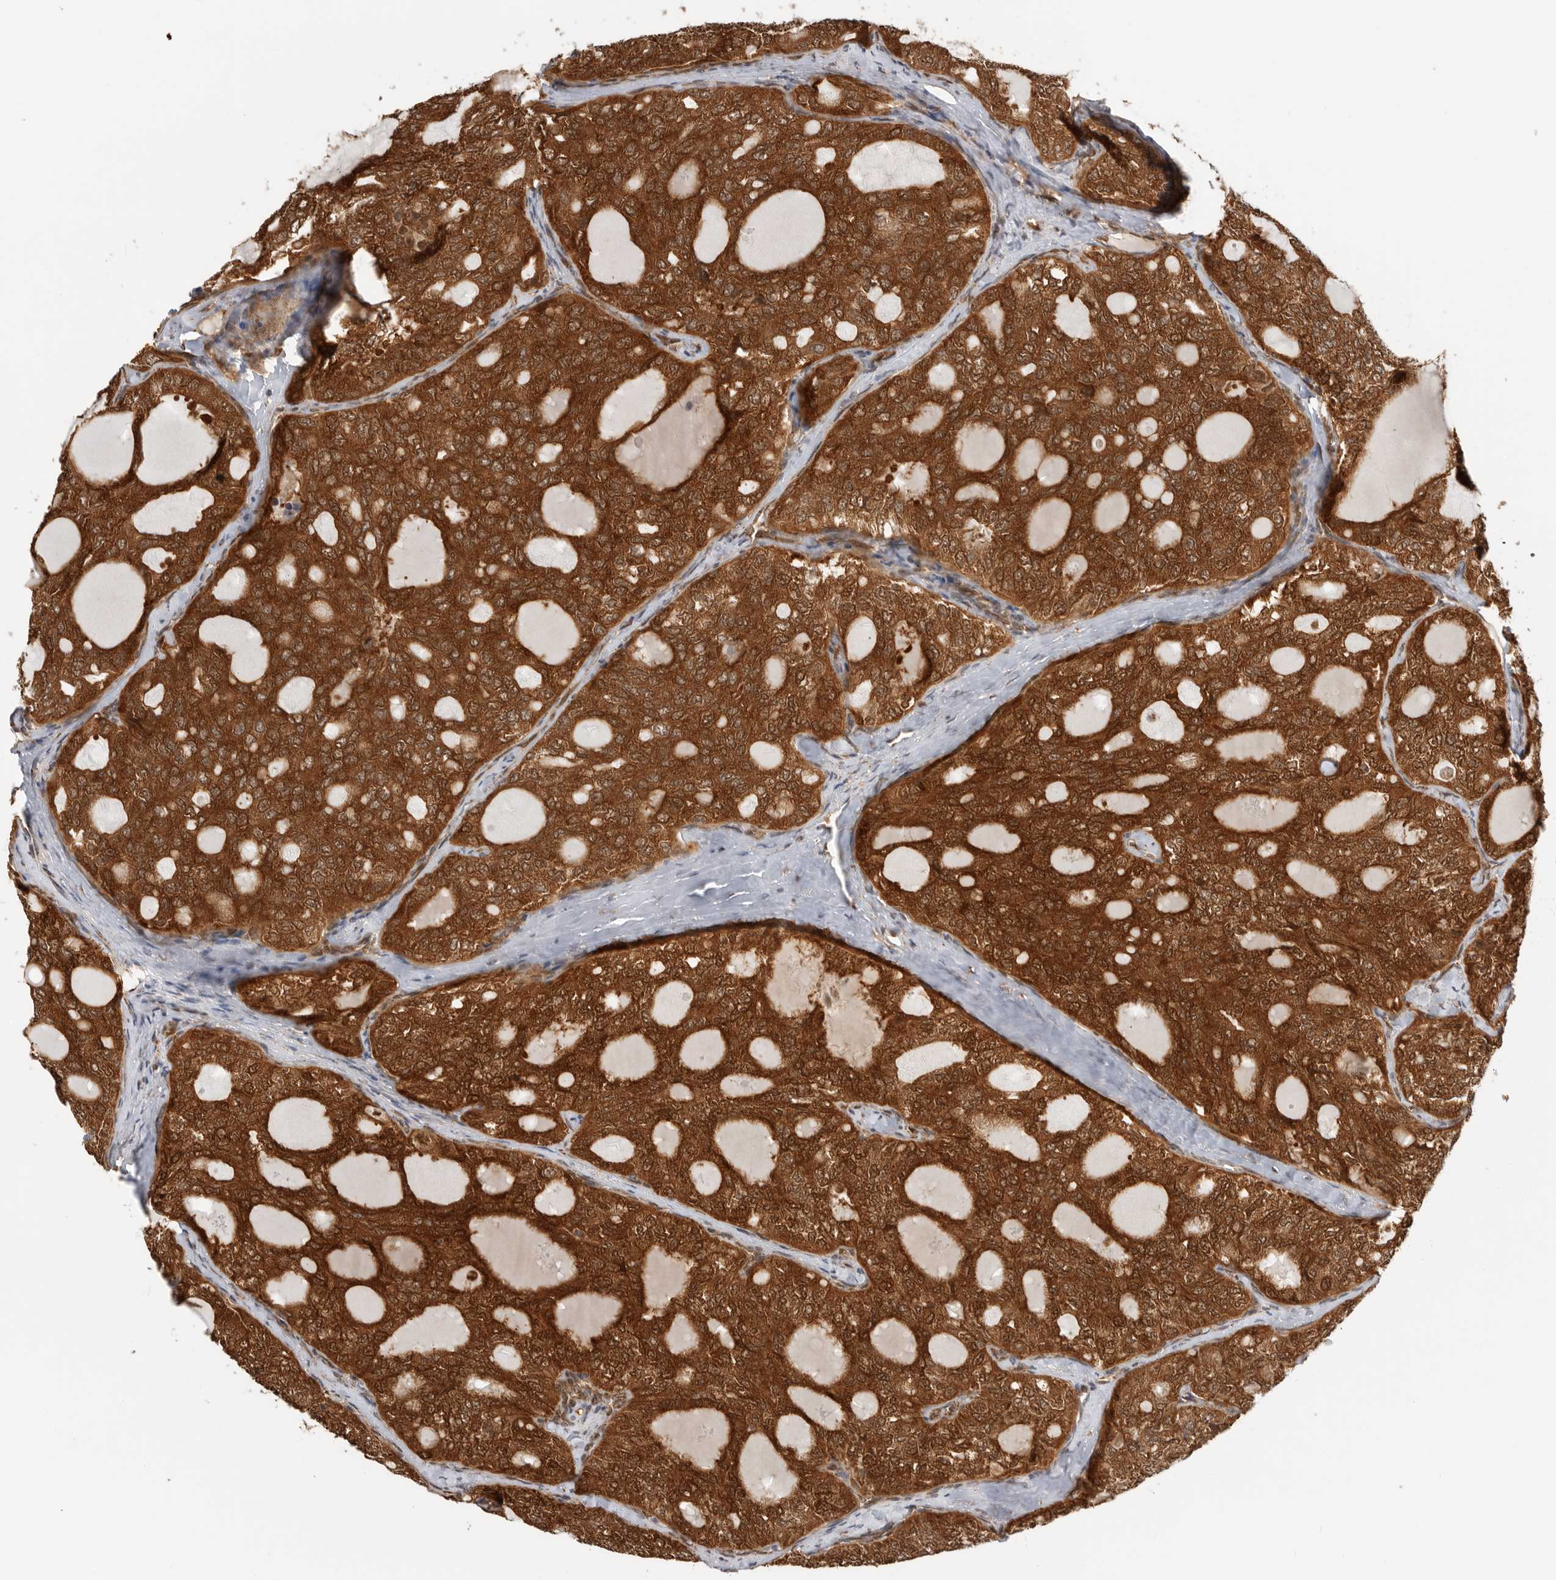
{"staining": {"intensity": "strong", "quantity": ">75%", "location": "cytoplasmic/membranous,nuclear"}, "tissue": "thyroid cancer", "cell_type": "Tumor cells", "image_type": "cancer", "snomed": [{"axis": "morphology", "description": "Follicular adenoma carcinoma, NOS"}, {"axis": "topography", "description": "Thyroid gland"}], "caption": "The photomicrograph exhibits staining of thyroid follicular adenoma carcinoma, revealing strong cytoplasmic/membranous and nuclear protein positivity (brown color) within tumor cells.", "gene": "DCAF8", "patient": {"sex": "male", "age": 75}}